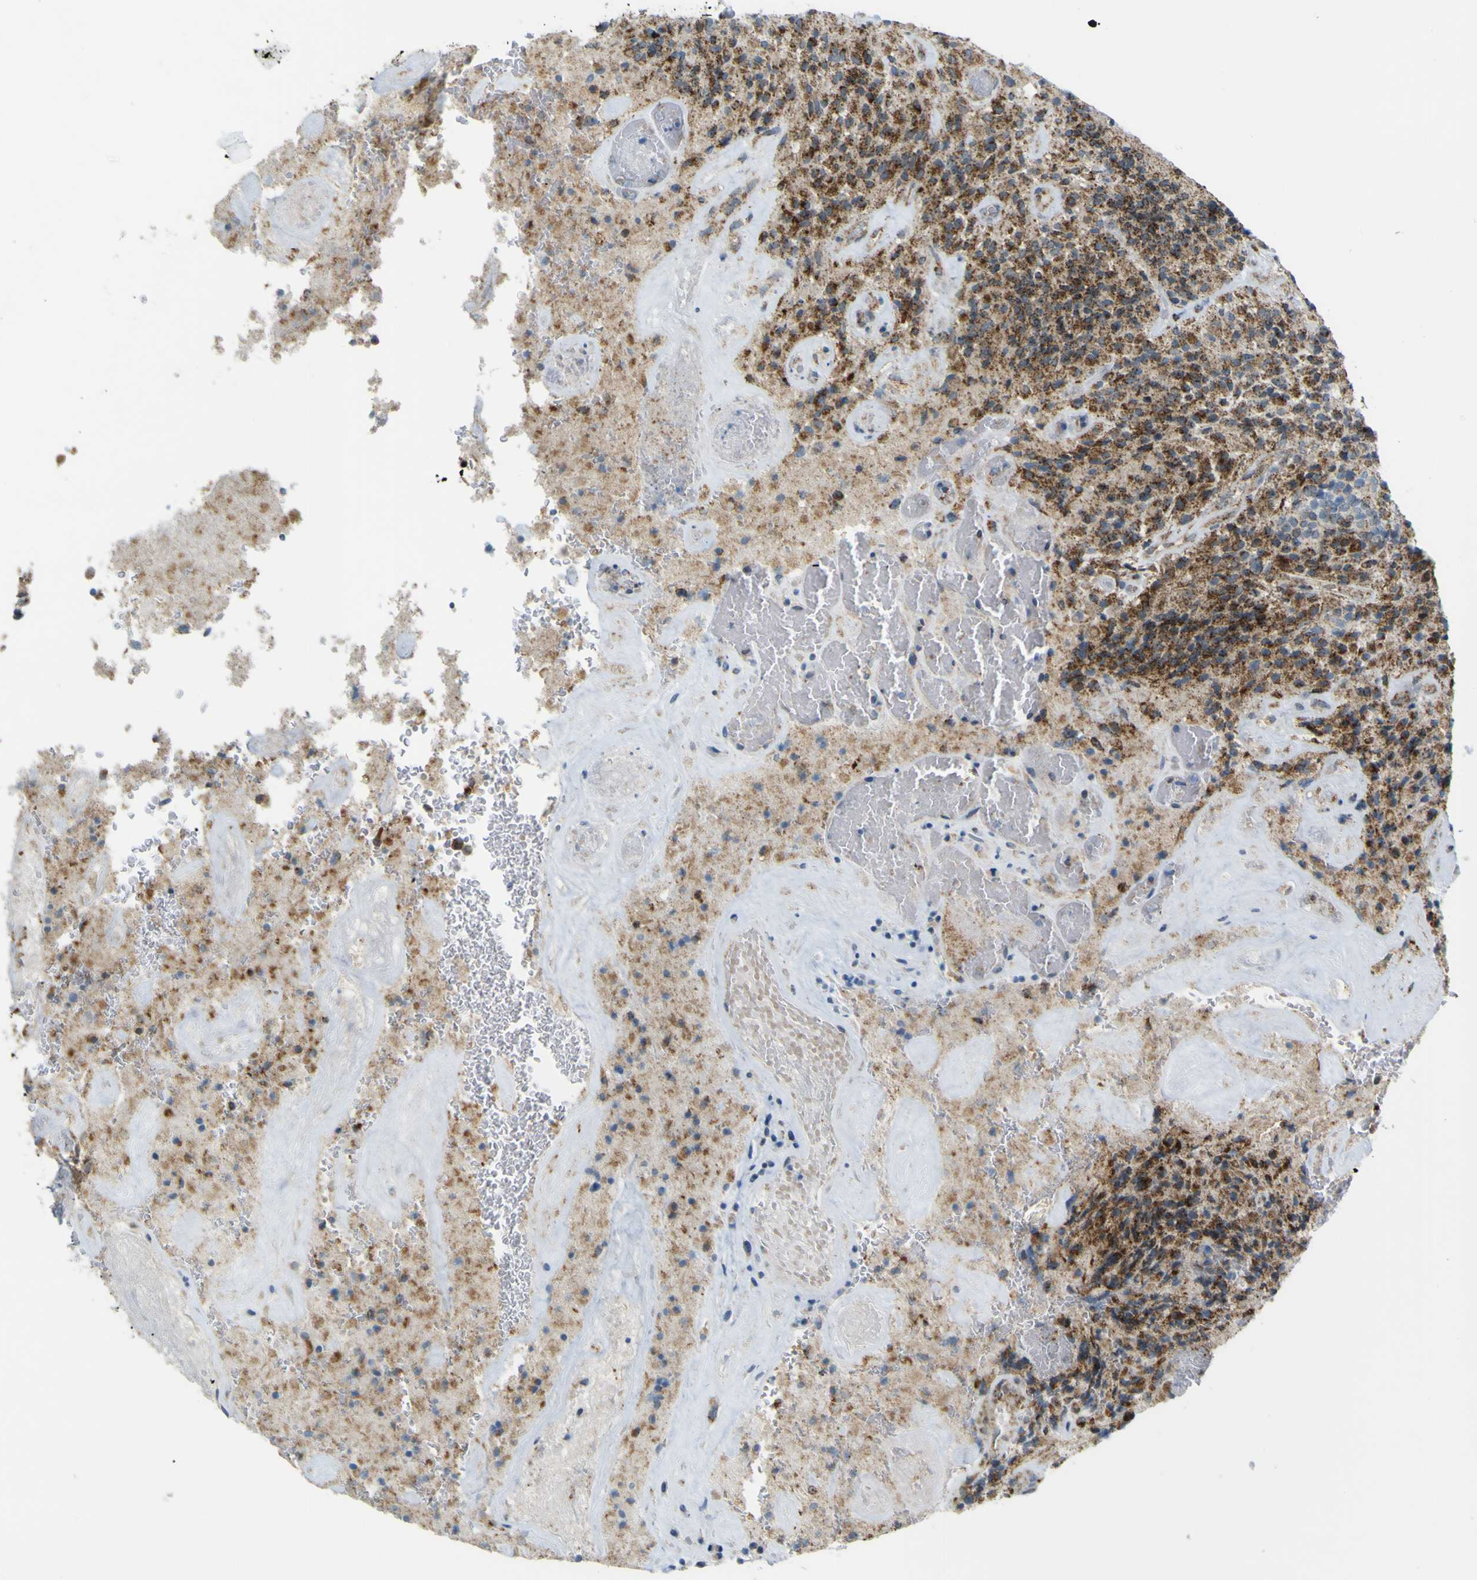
{"staining": {"intensity": "moderate", "quantity": ">75%", "location": "cytoplasmic/membranous"}, "tissue": "glioma", "cell_type": "Tumor cells", "image_type": "cancer", "snomed": [{"axis": "morphology", "description": "Glioma, malignant, High grade"}, {"axis": "topography", "description": "Brain"}], "caption": "IHC histopathology image of neoplastic tissue: glioma stained using IHC shows medium levels of moderate protein expression localized specifically in the cytoplasmic/membranous of tumor cells, appearing as a cytoplasmic/membranous brown color.", "gene": "ACBD5", "patient": {"sex": "male", "age": 71}}